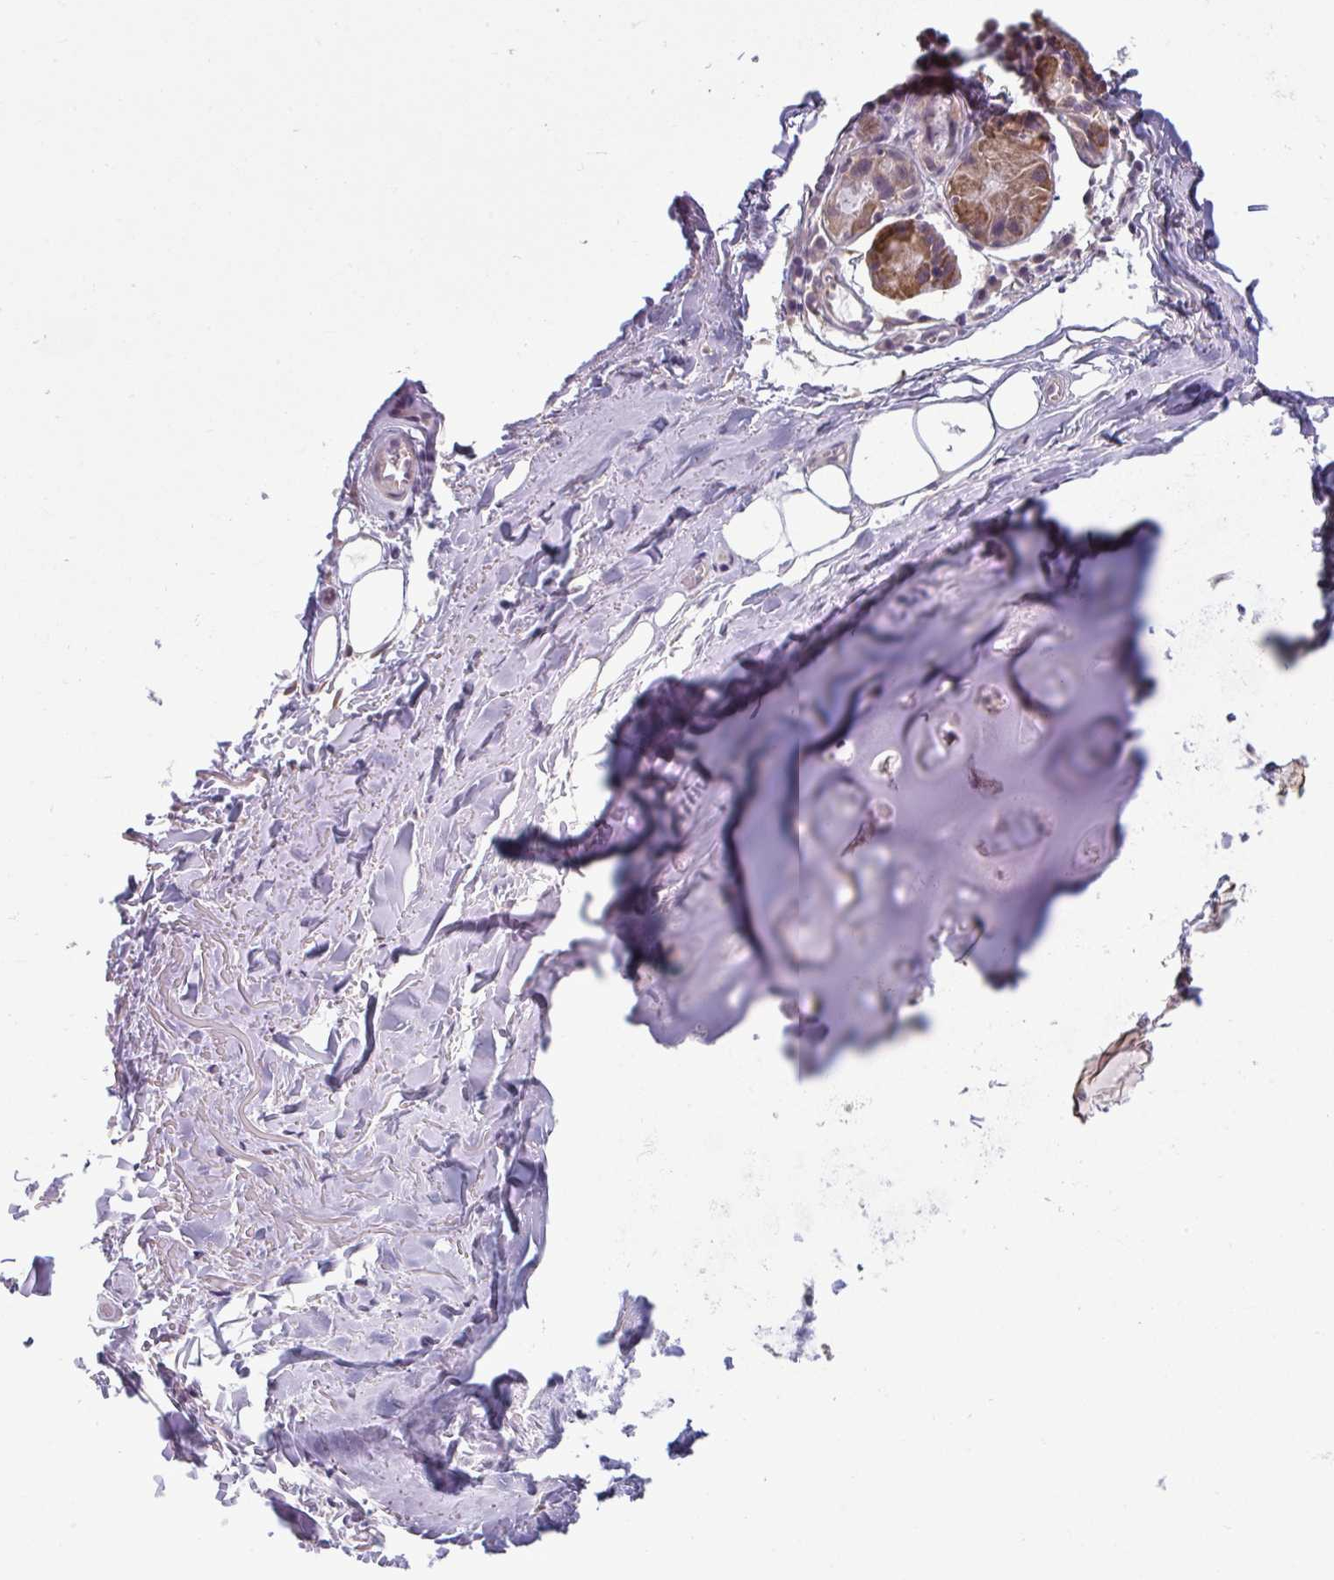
{"staining": {"intensity": "negative", "quantity": "none", "location": "none"}, "tissue": "adipose tissue", "cell_type": "Adipocytes", "image_type": "normal", "snomed": [{"axis": "morphology", "description": "Normal tissue, NOS"}, {"axis": "topography", "description": "Cartilage tissue"}], "caption": "A histopathology image of human adipose tissue is negative for staining in adipocytes. (Brightfield microscopy of DAB (3,3'-diaminobenzidine) immunohistochemistry at high magnification).", "gene": "CXCR1", "patient": {"sex": "male", "age": 80}}